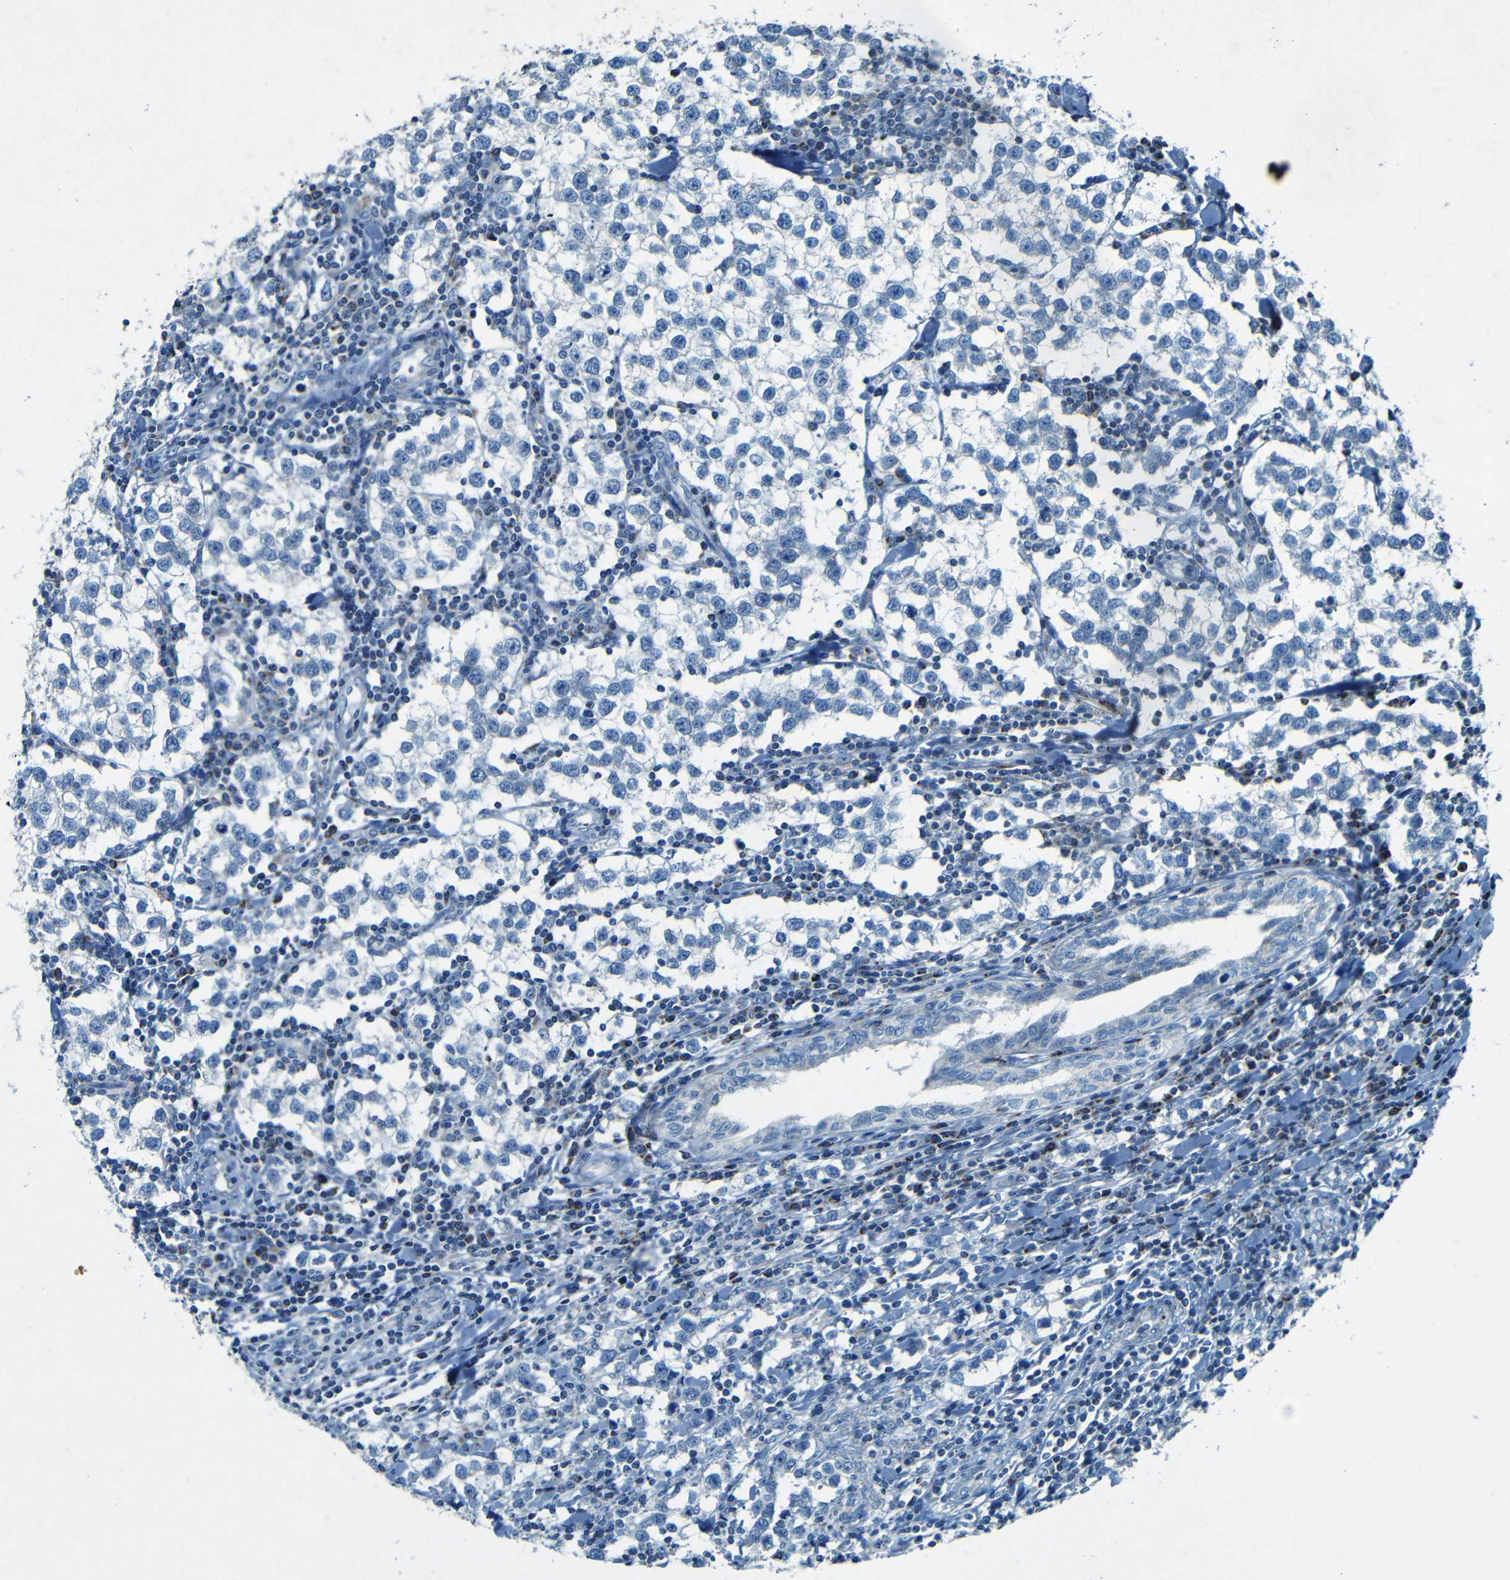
{"staining": {"intensity": "negative", "quantity": "none", "location": "none"}, "tissue": "testis cancer", "cell_type": "Tumor cells", "image_type": "cancer", "snomed": [{"axis": "morphology", "description": "Seminoma, NOS"}, {"axis": "morphology", "description": "Carcinoma, Embryonal, NOS"}, {"axis": "topography", "description": "Testis"}], "caption": "Testis cancer (embryonal carcinoma) was stained to show a protein in brown. There is no significant expression in tumor cells. (DAB (3,3'-diaminobenzidine) immunohistochemistry (IHC), high magnification).", "gene": "WSCD2", "patient": {"sex": "male", "age": 36}}